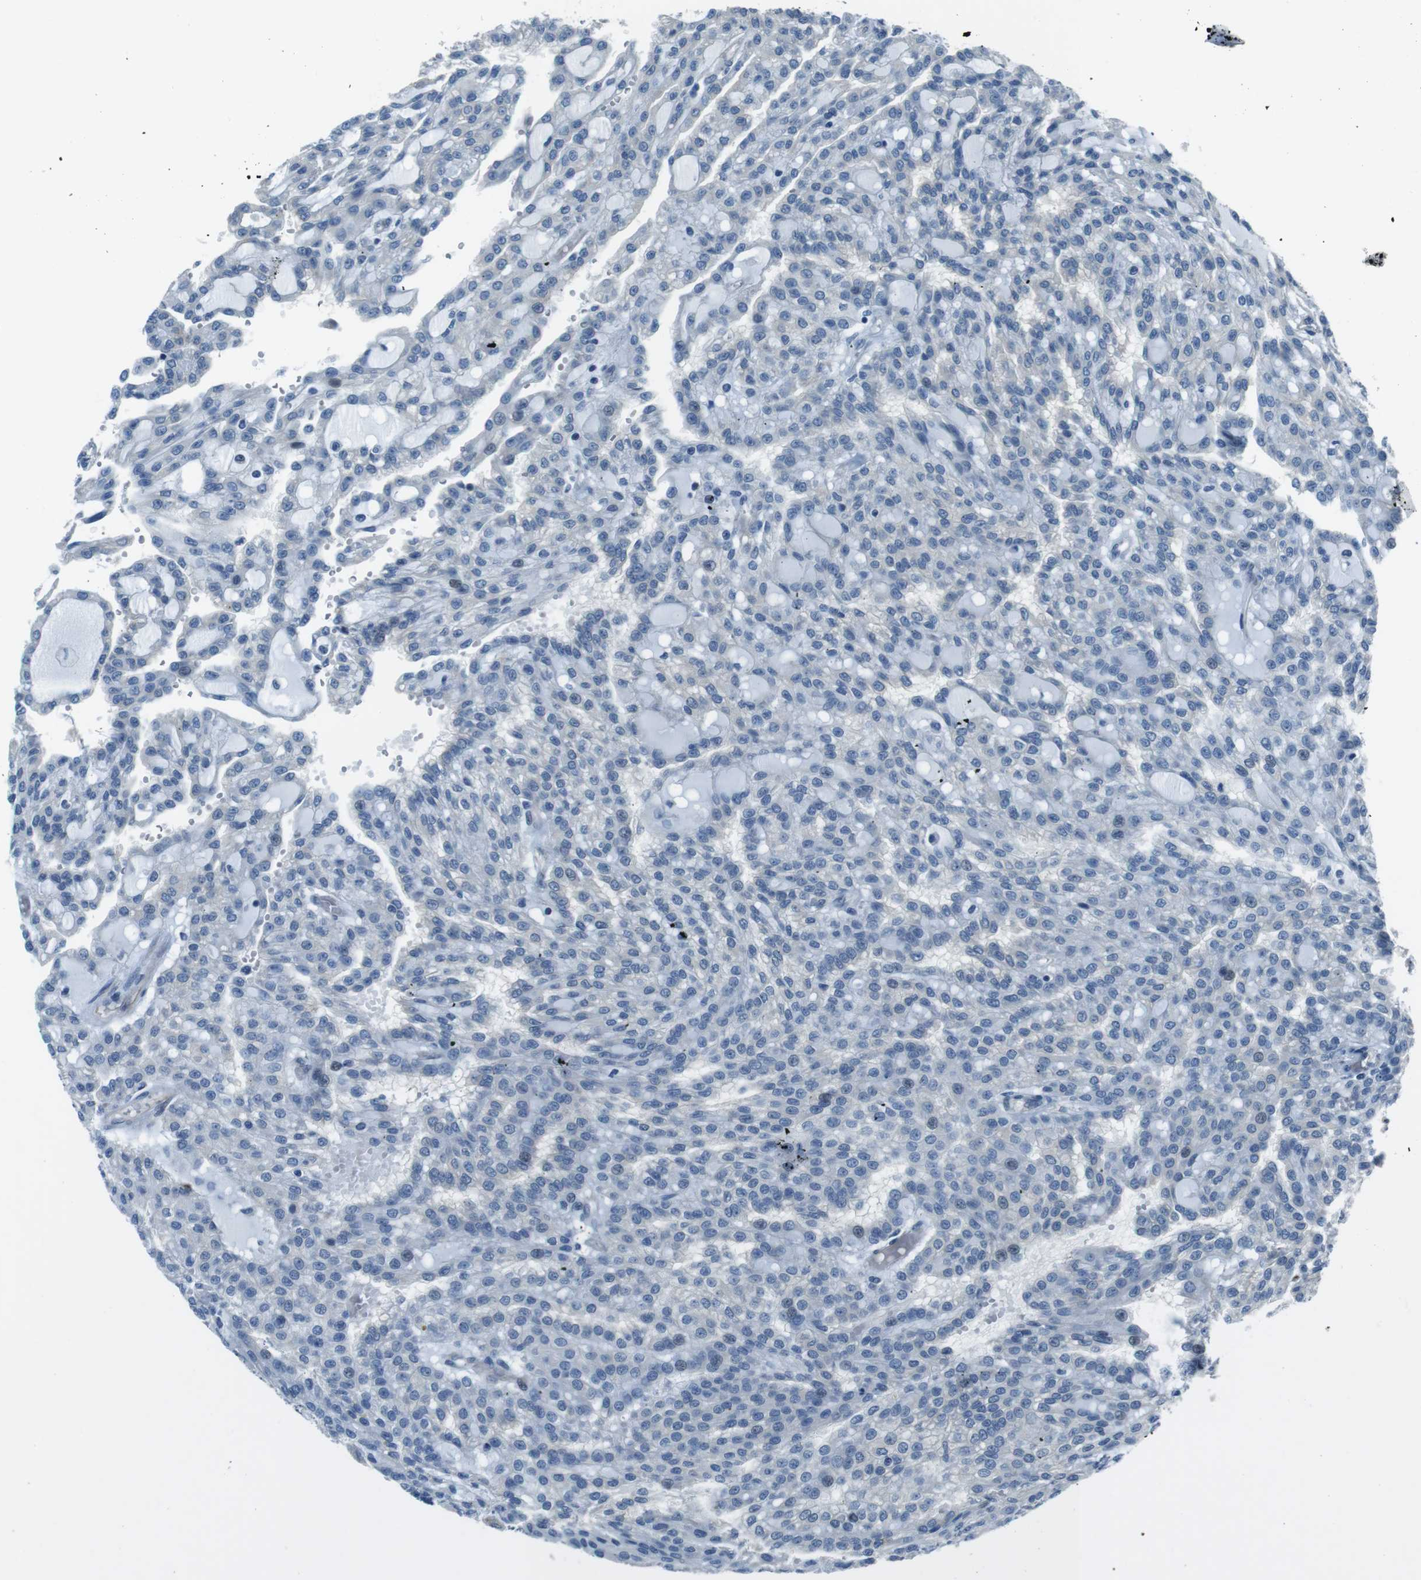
{"staining": {"intensity": "negative", "quantity": "none", "location": "none"}, "tissue": "renal cancer", "cell_type": "Tumor cells", "image_type": "cancer", "snomed": [{"axis": "morphology", "description": "Adenocarcinoma, NOS"}, {"axis": "topography", "description": "Kidney"}], "caption": "Photomicrograph shows no significant protein expression in tumor cells of renal cancer.", "gene": "LRRC49", "patient": {"sex": "male", "age": 63}}